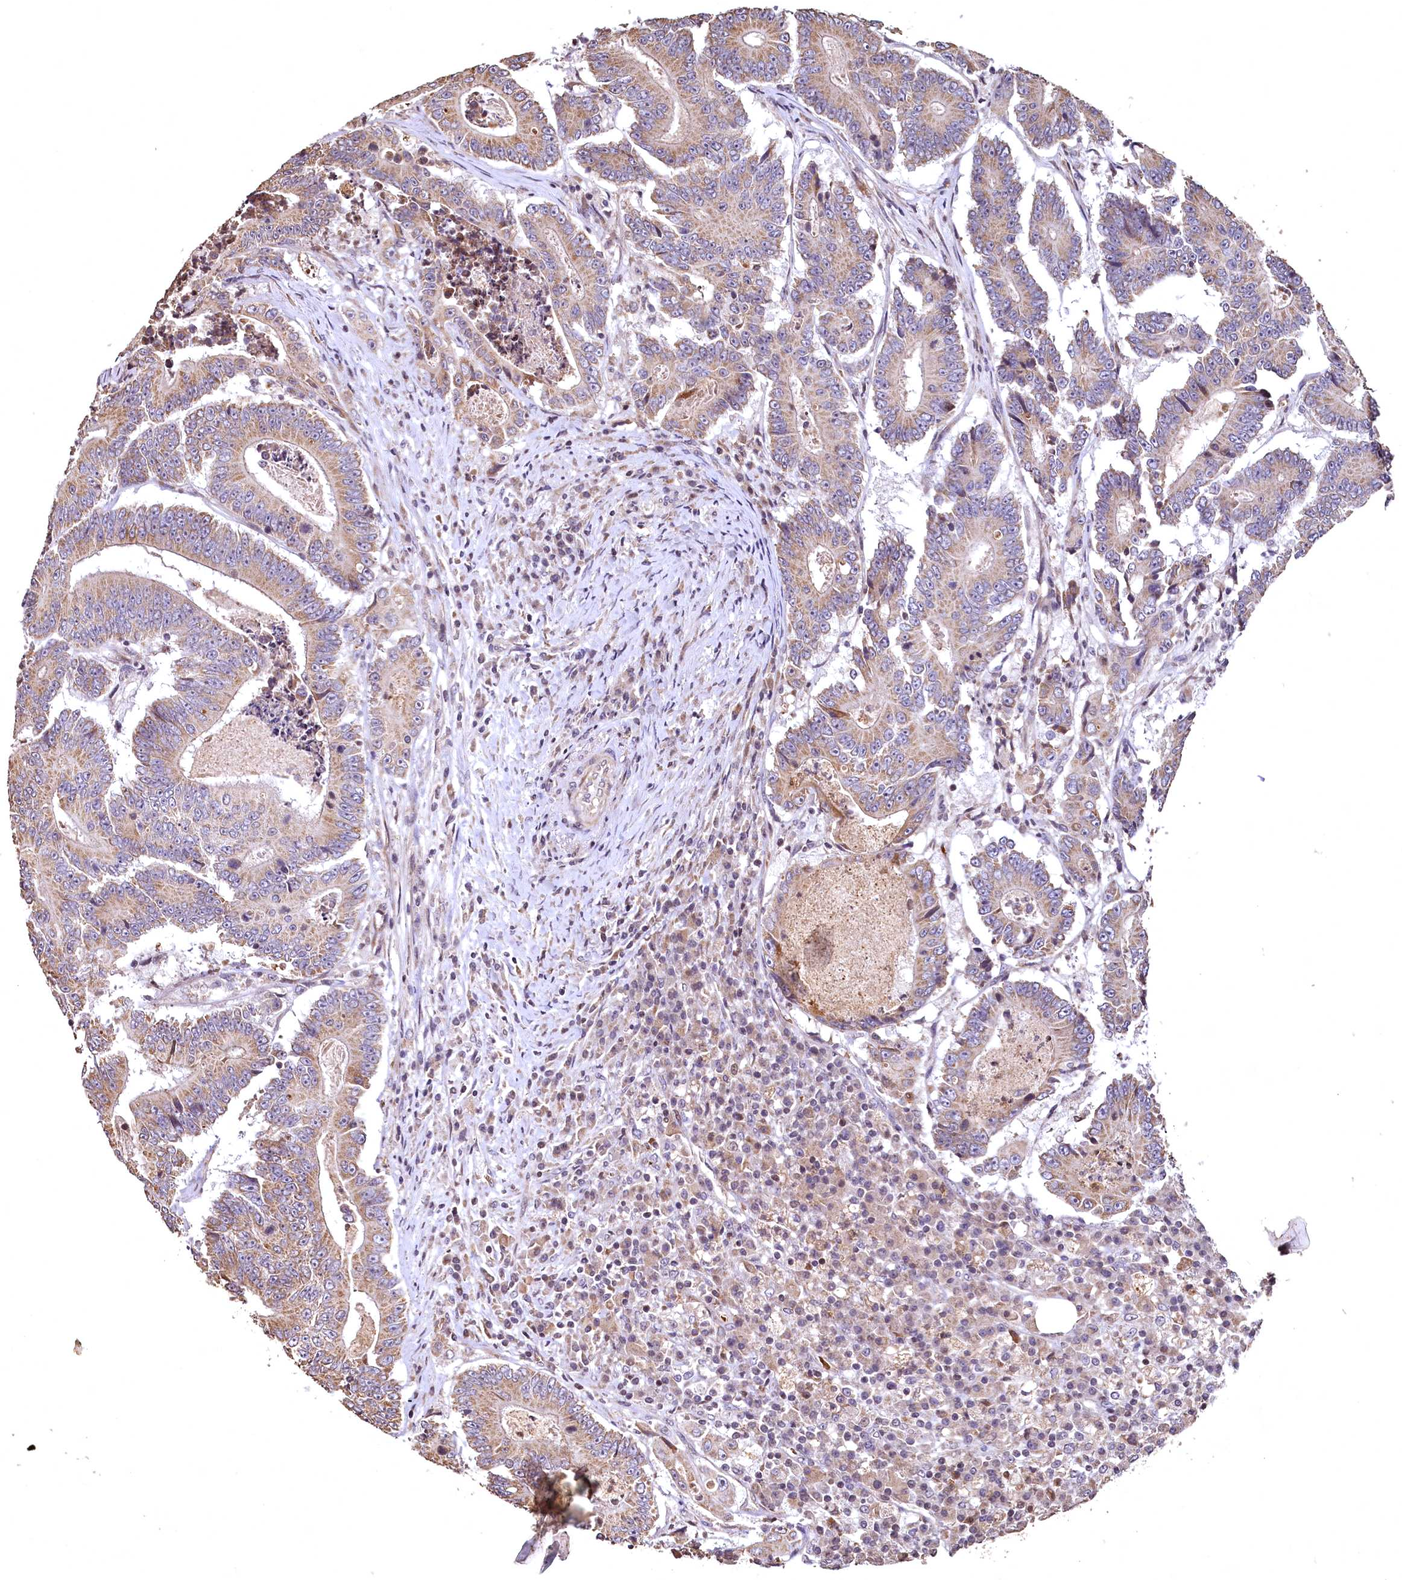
{"staining": {"intensity": "moderate", "quantity": ">75%", "location": "cytoplasmic/membranous"}, "tissue": "colorectal cancer", "cell_type": "Tumor cells", "image_type": "cancer", "snomed": [{"axis": "morphology", "description": "Adenocarcinoma, NOS"}, {"axis": "topography", "description": "Colon"}], "caption": "Adenocarcinoma (colorectal) was stained to show a protein in brown. There is medium levels of moderate cytoplasmic/membranous expression in approximately >75% of tumor cells.", "gene": "SPTA1", "patient": {"sex": "male", "age": 83}}